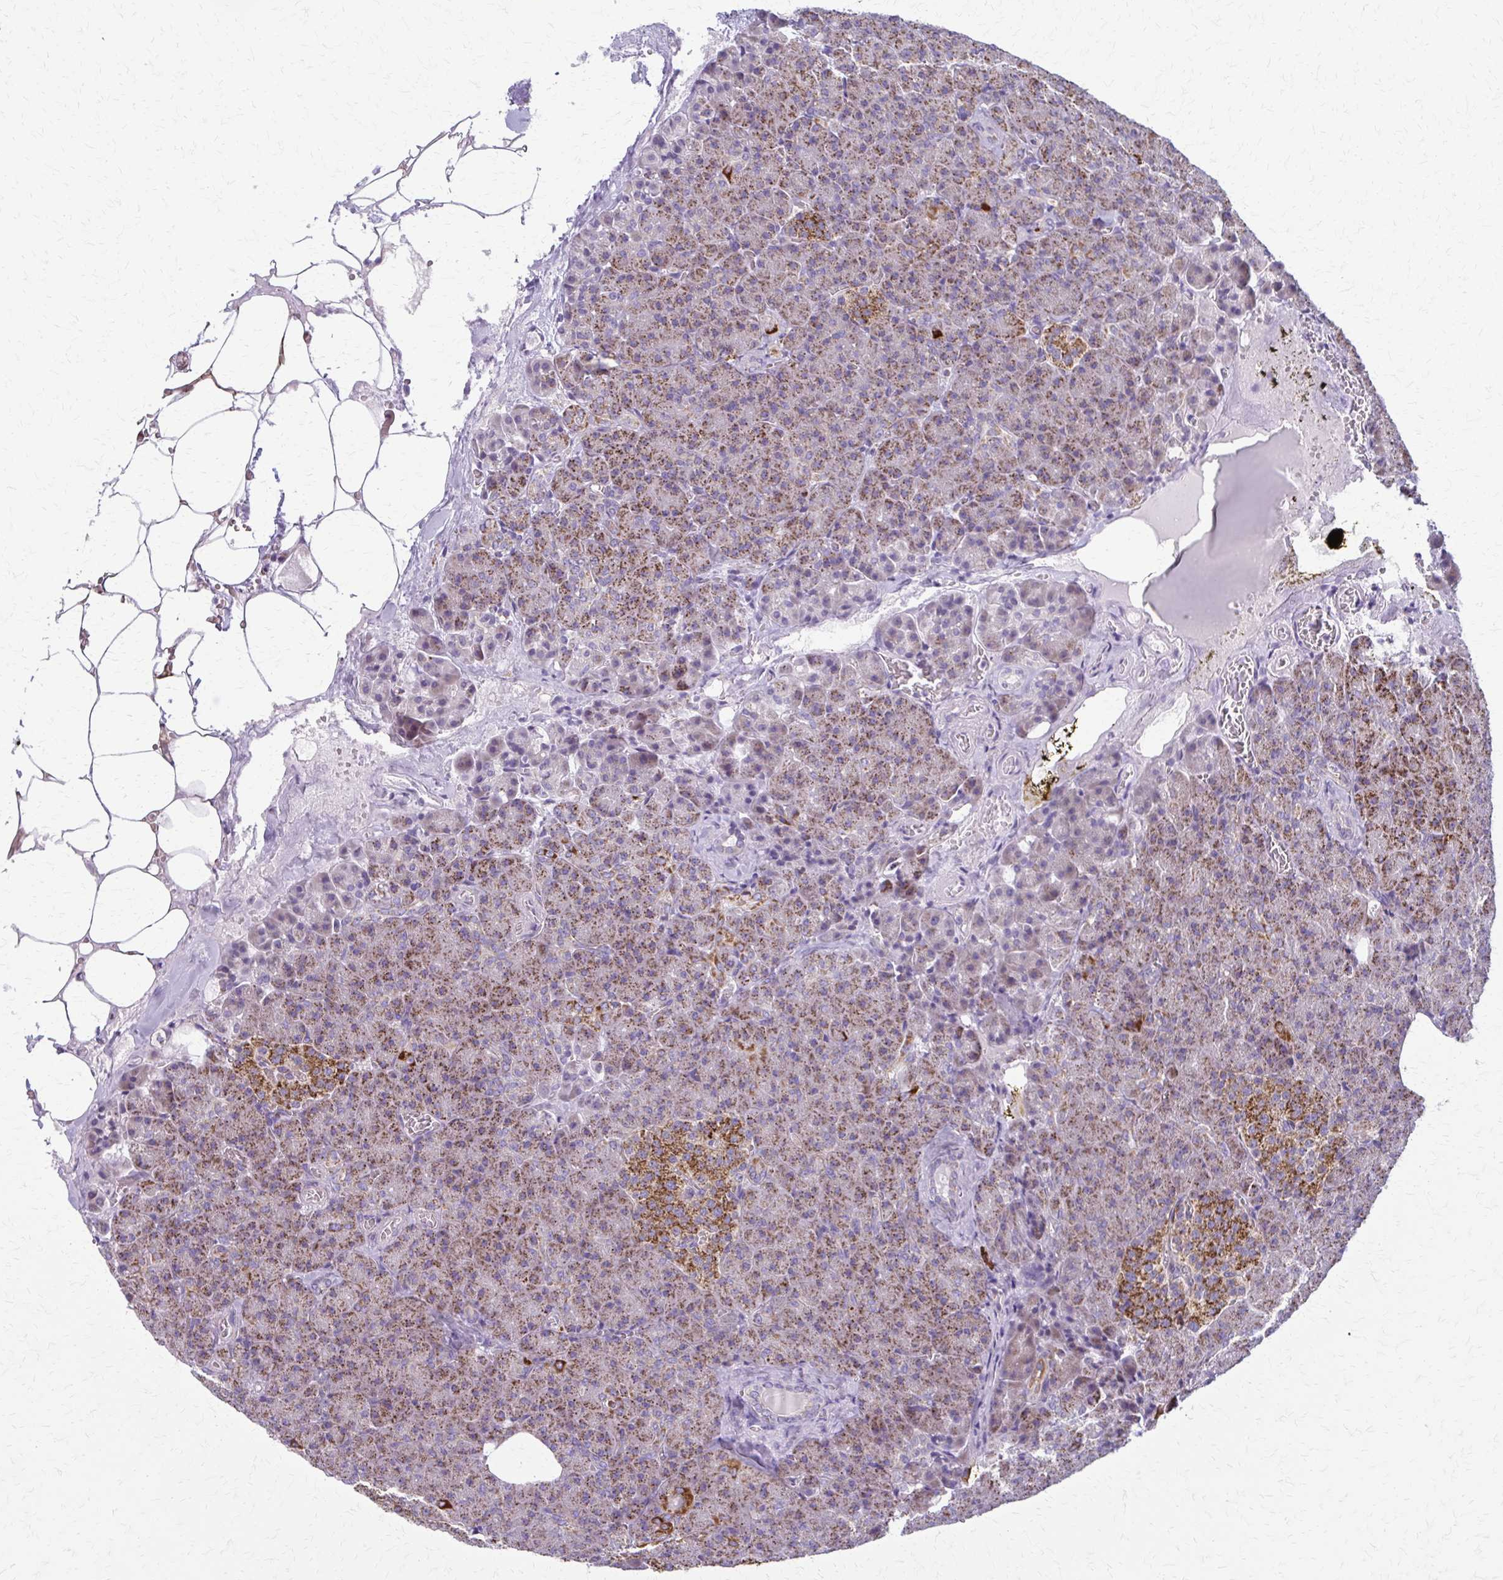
{"staining": {"intensity": "moderate", "quantity": ">75%", "location": "cytoplasmic/membranous"}, "tissue": "pancreas", "cell_type": "Exocrine glandular cells", "image_type": "normal", "snomed": [{"axis": "morphology", "description": "Normal tissue, NOS"}, {"axis": "topography", "description": "Pancreas"}], "caption": "Benign pancreas displays moderate cytoplasmic/membranous expression in approximately >75% of exocrine glandular cells.", "gene": "TVP23A", "patient": {"sex": "female", "age": 74}}